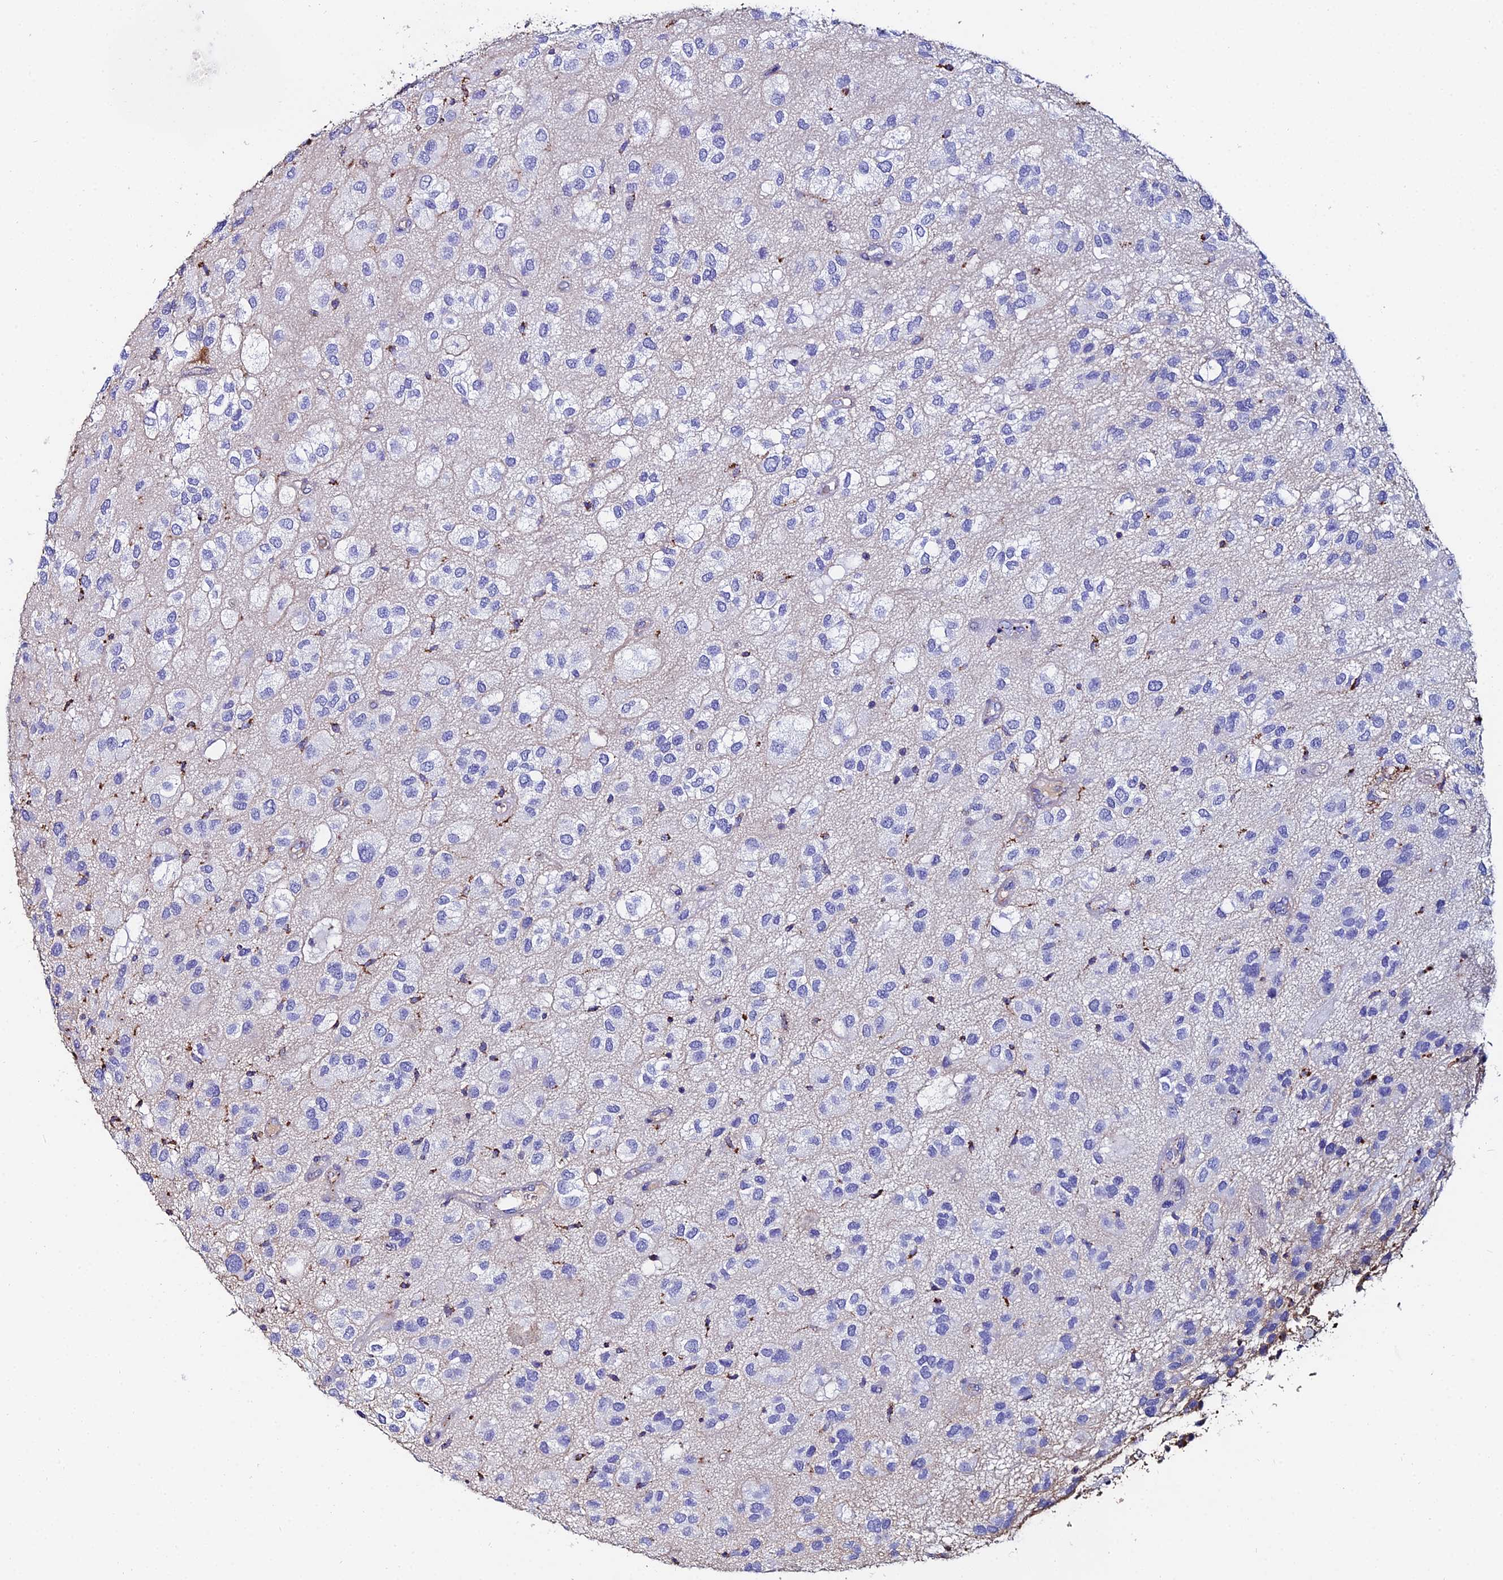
{"staining": {"intensity": "negative", "quantity": "none", "location": "none"}, "tissue": "glioma", "cell_type": "Tumor cells", "image_type": "cancer", "snomed": [{"axis": "morphology", "description": "Glioma, malignant, Low grade"}, {"axis": "topography", "description": "Brain"}], "caption": "Human glioma stained for a protein using IHC exhibits no expression in tumor cells.", "gene": "C6", "patient": {"sex": "male", "age": 66}}